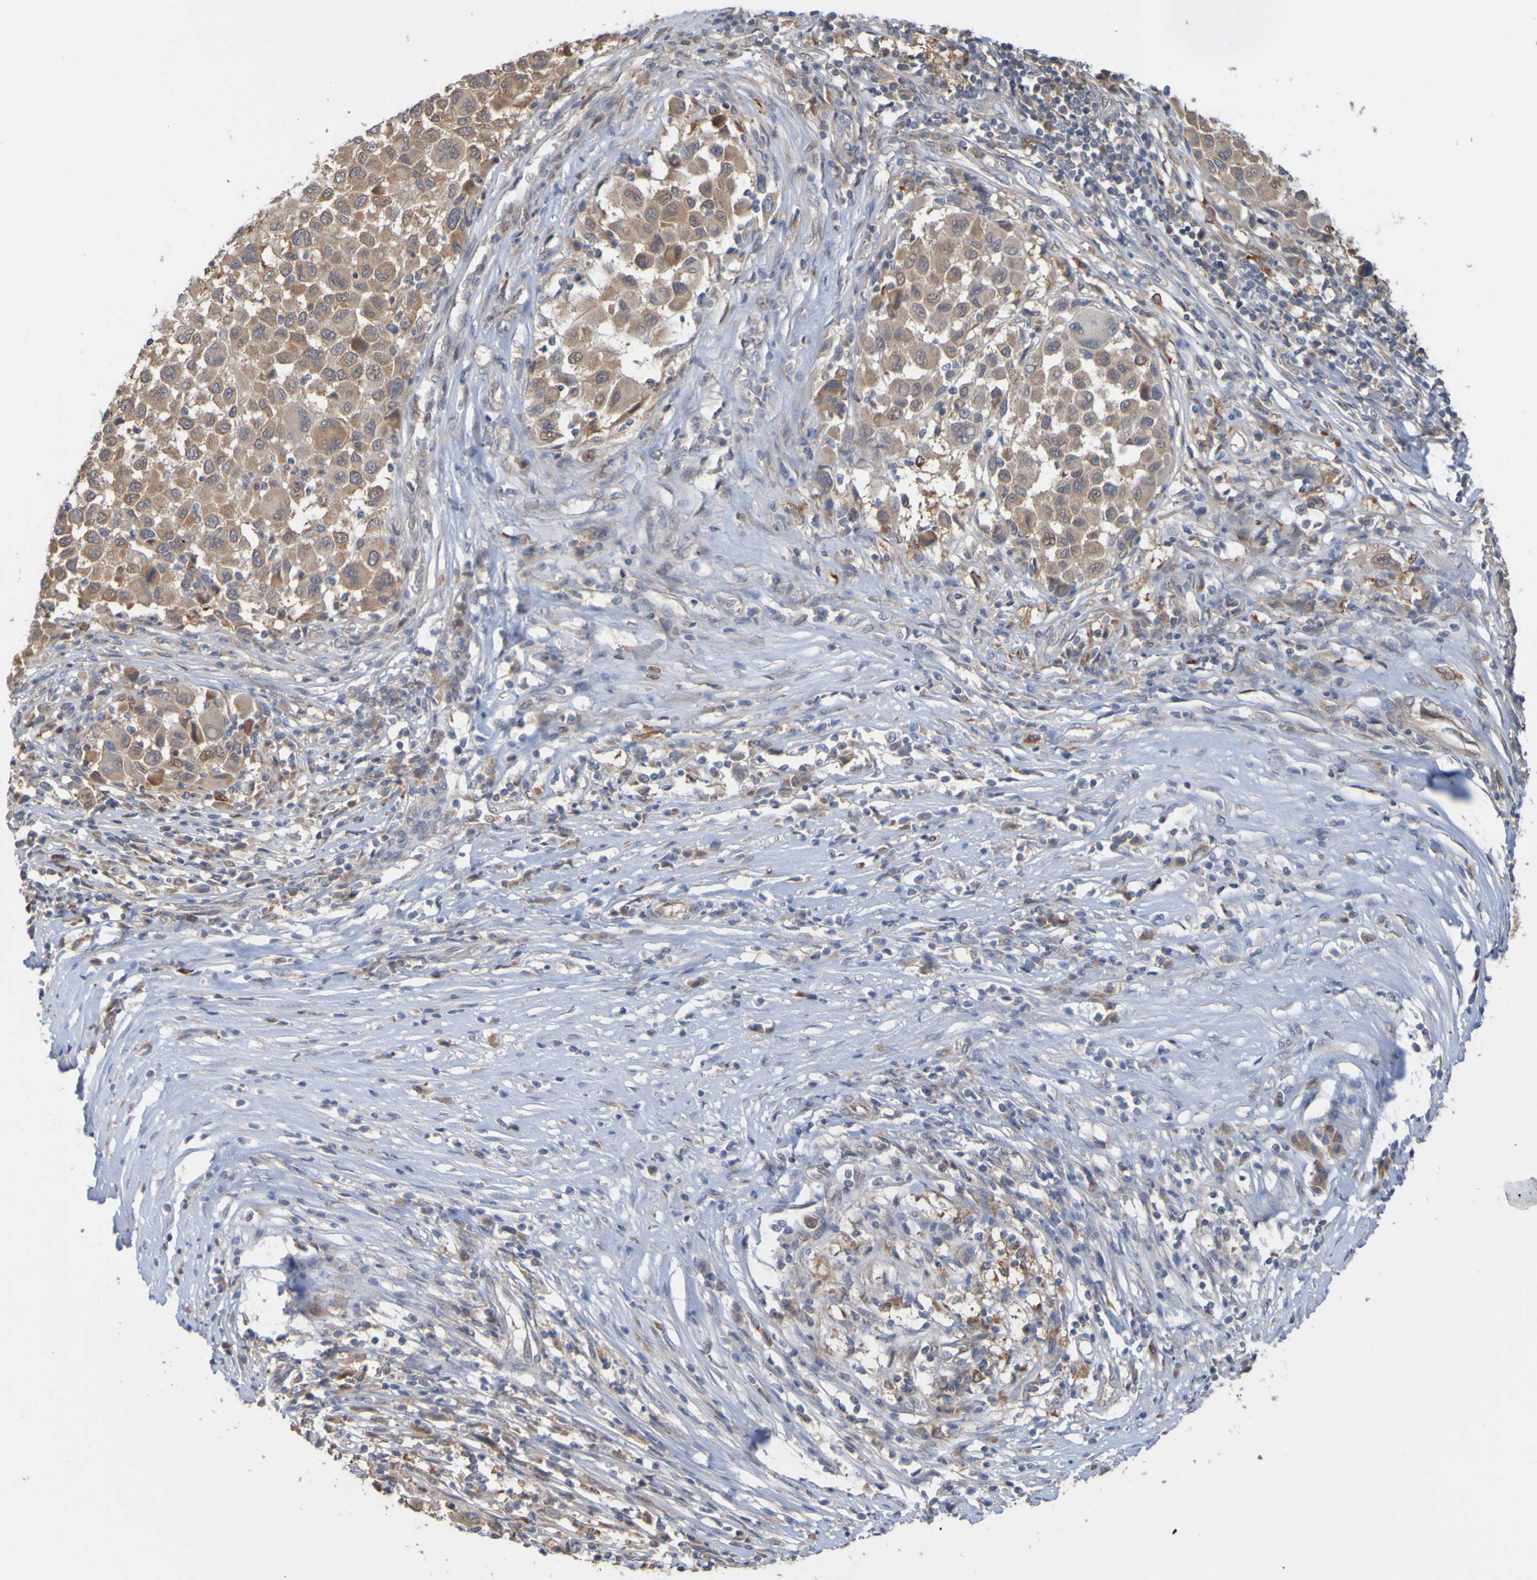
{"staining": {"intensity": "moderate", "quantity": ">75%", "location": "cytoplasmic/membranous"}, "tissue": "melanoma", "cell_type": "Tumor cells", "image_type": "cancer", "snomed": [{"axis": "morphology", "description": "Malignant melanoma, Metastatic site"}, {"axis": "topography", "description": "Lymph node"}], "caption": "An immunohistochemistry histopathology image of neoplastic tissue is shown. Protein staining in brown labels moderate cytoplasmic/membranous positivity in melanoma within tumor cells.", "gene": "NAV2", "patient": {"sex": "male", "age": 61}}